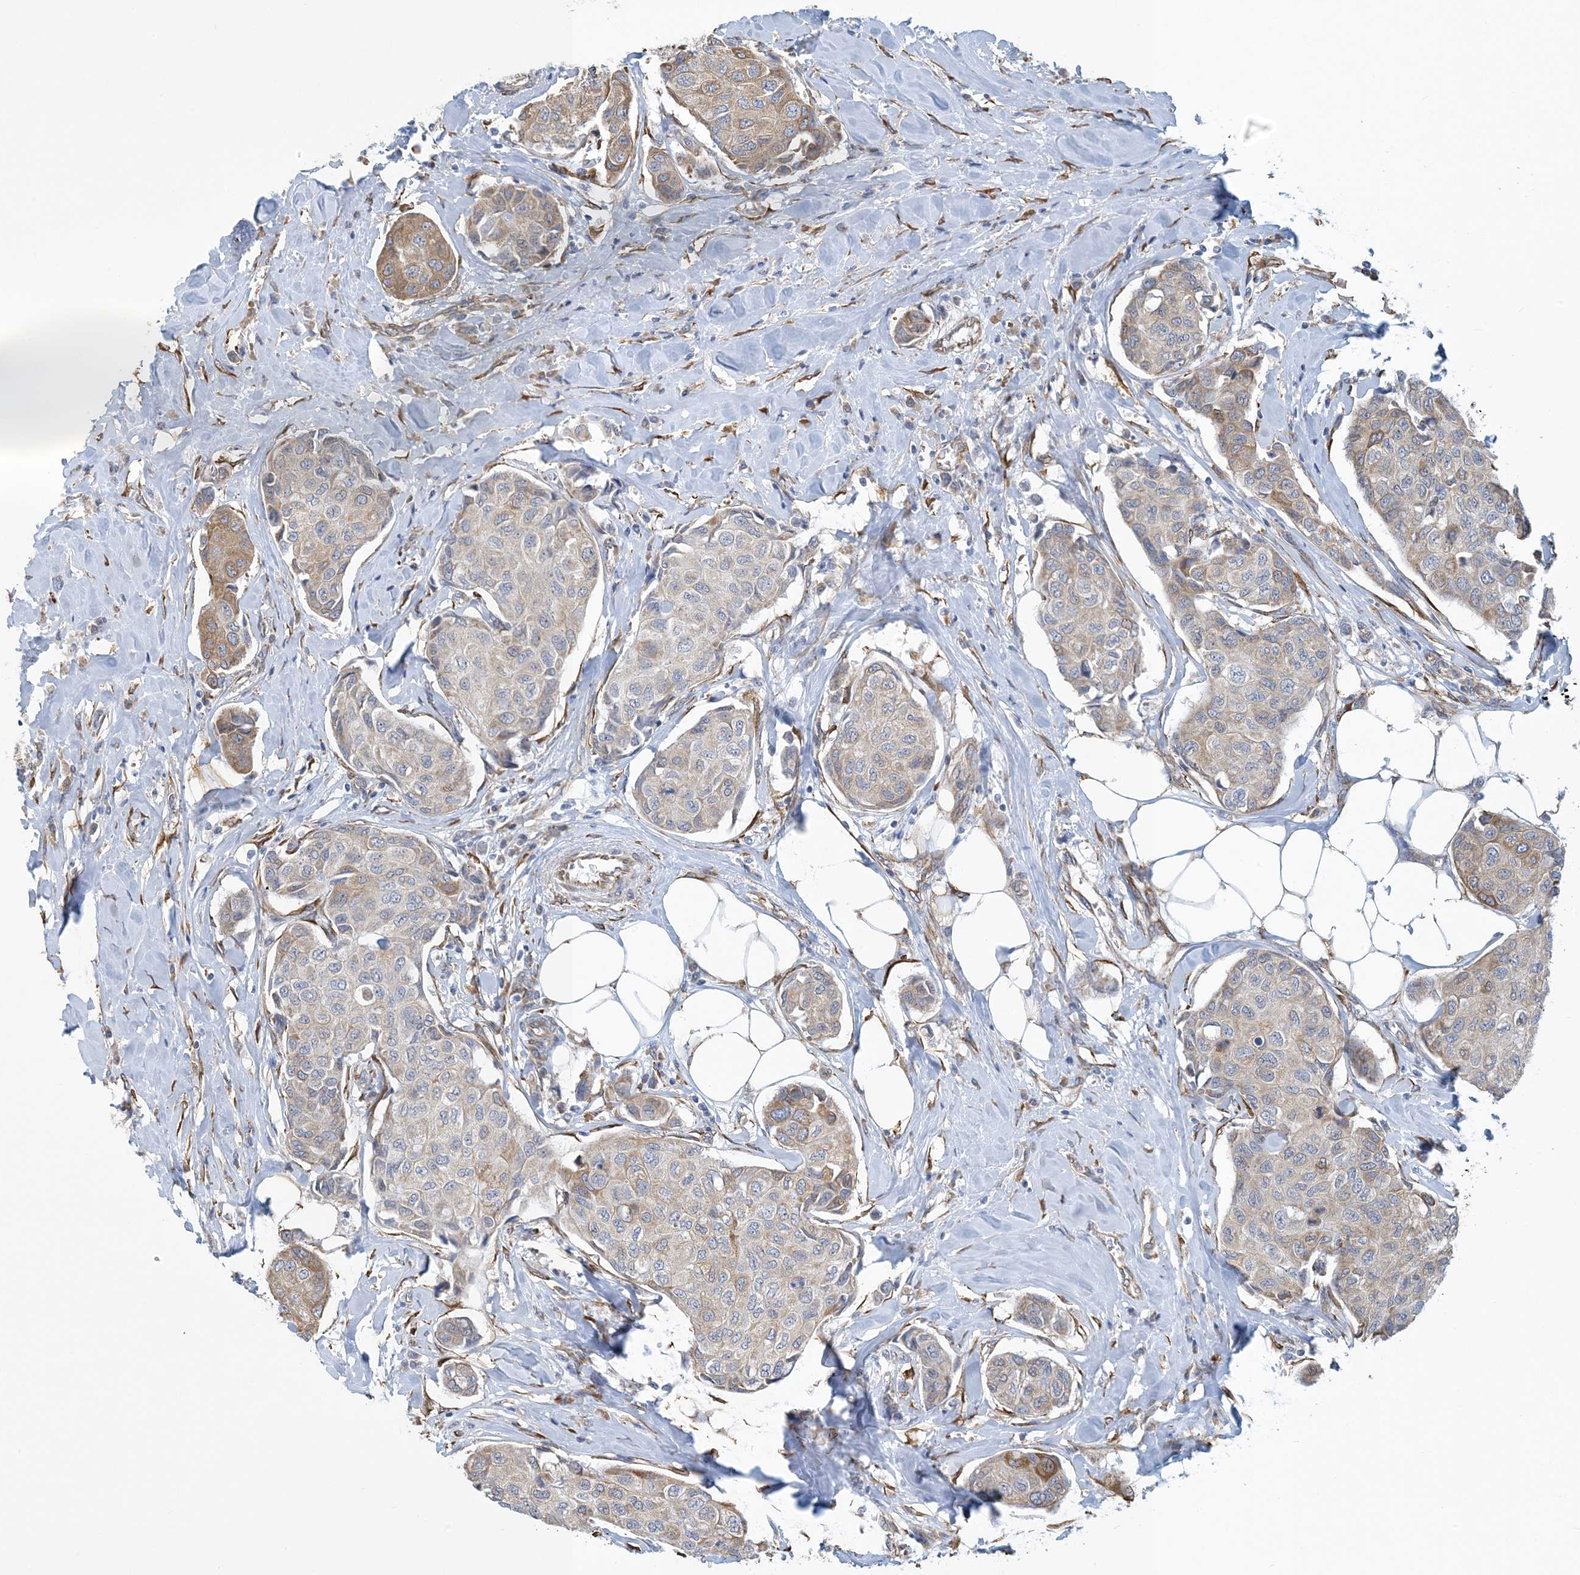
{"staining": {"intensity": "weak", "quantity": "<25%", "location": "cytoplasmic/membranous"}, "tissue": "breast cancer", "cell_type": "Tumor cells", "image_type": "cancer", "snomed": [{"axis": "morphology", "description": "Duct carcinoma"}, {"axis": "topography", "description": "Breast"}], "caption": "This micrograph is of breast intraductal carcinoma stained with immunohistochemistry (IHC) to label a protein in brown with the nuclei are counter-stained blue. There is no positivity in tumor cells.", "gene": "CCDC14", "patient": {"sex": "female", "age": 80}}